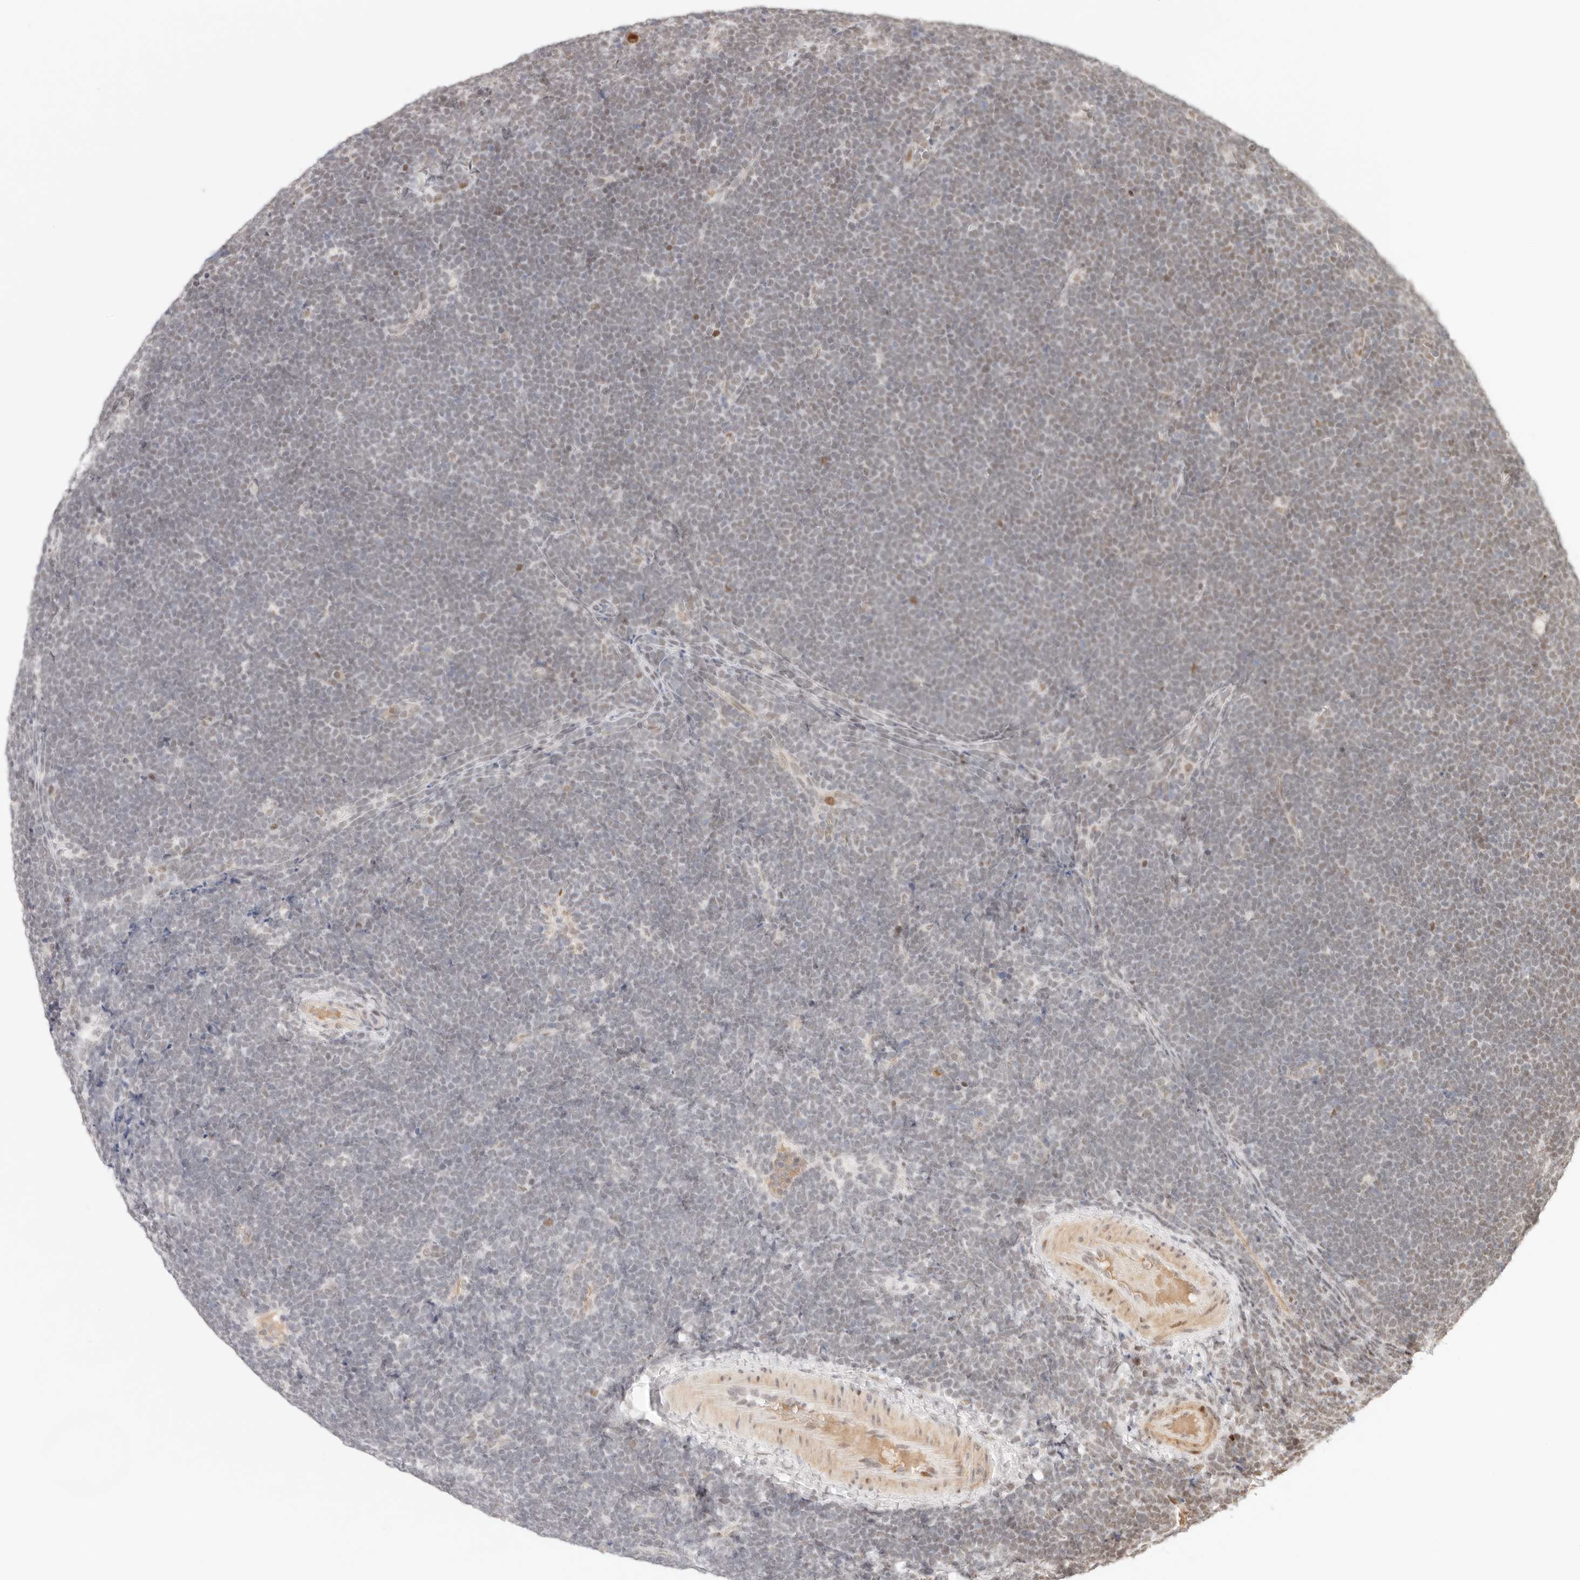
{"staining": {"intensity": "negative", "quantity": "none", "location": "none"}, "tissue": "lymphoma", "cell_type": "Tumor cells", "image_type": "cancer", "snomed": [{"axis": "morphology", "description": "Malignant lymphoma, non-Hodgkin's type, High grade"}, {"axis": "topography", "description": "Lymph node"}], "caption": "Human lymphoma stained for a protein using immunohistochemistry displays no expression in tumor cells.", "gene": "HOXC5", "patient": {"sex": "male", "age": 13}}